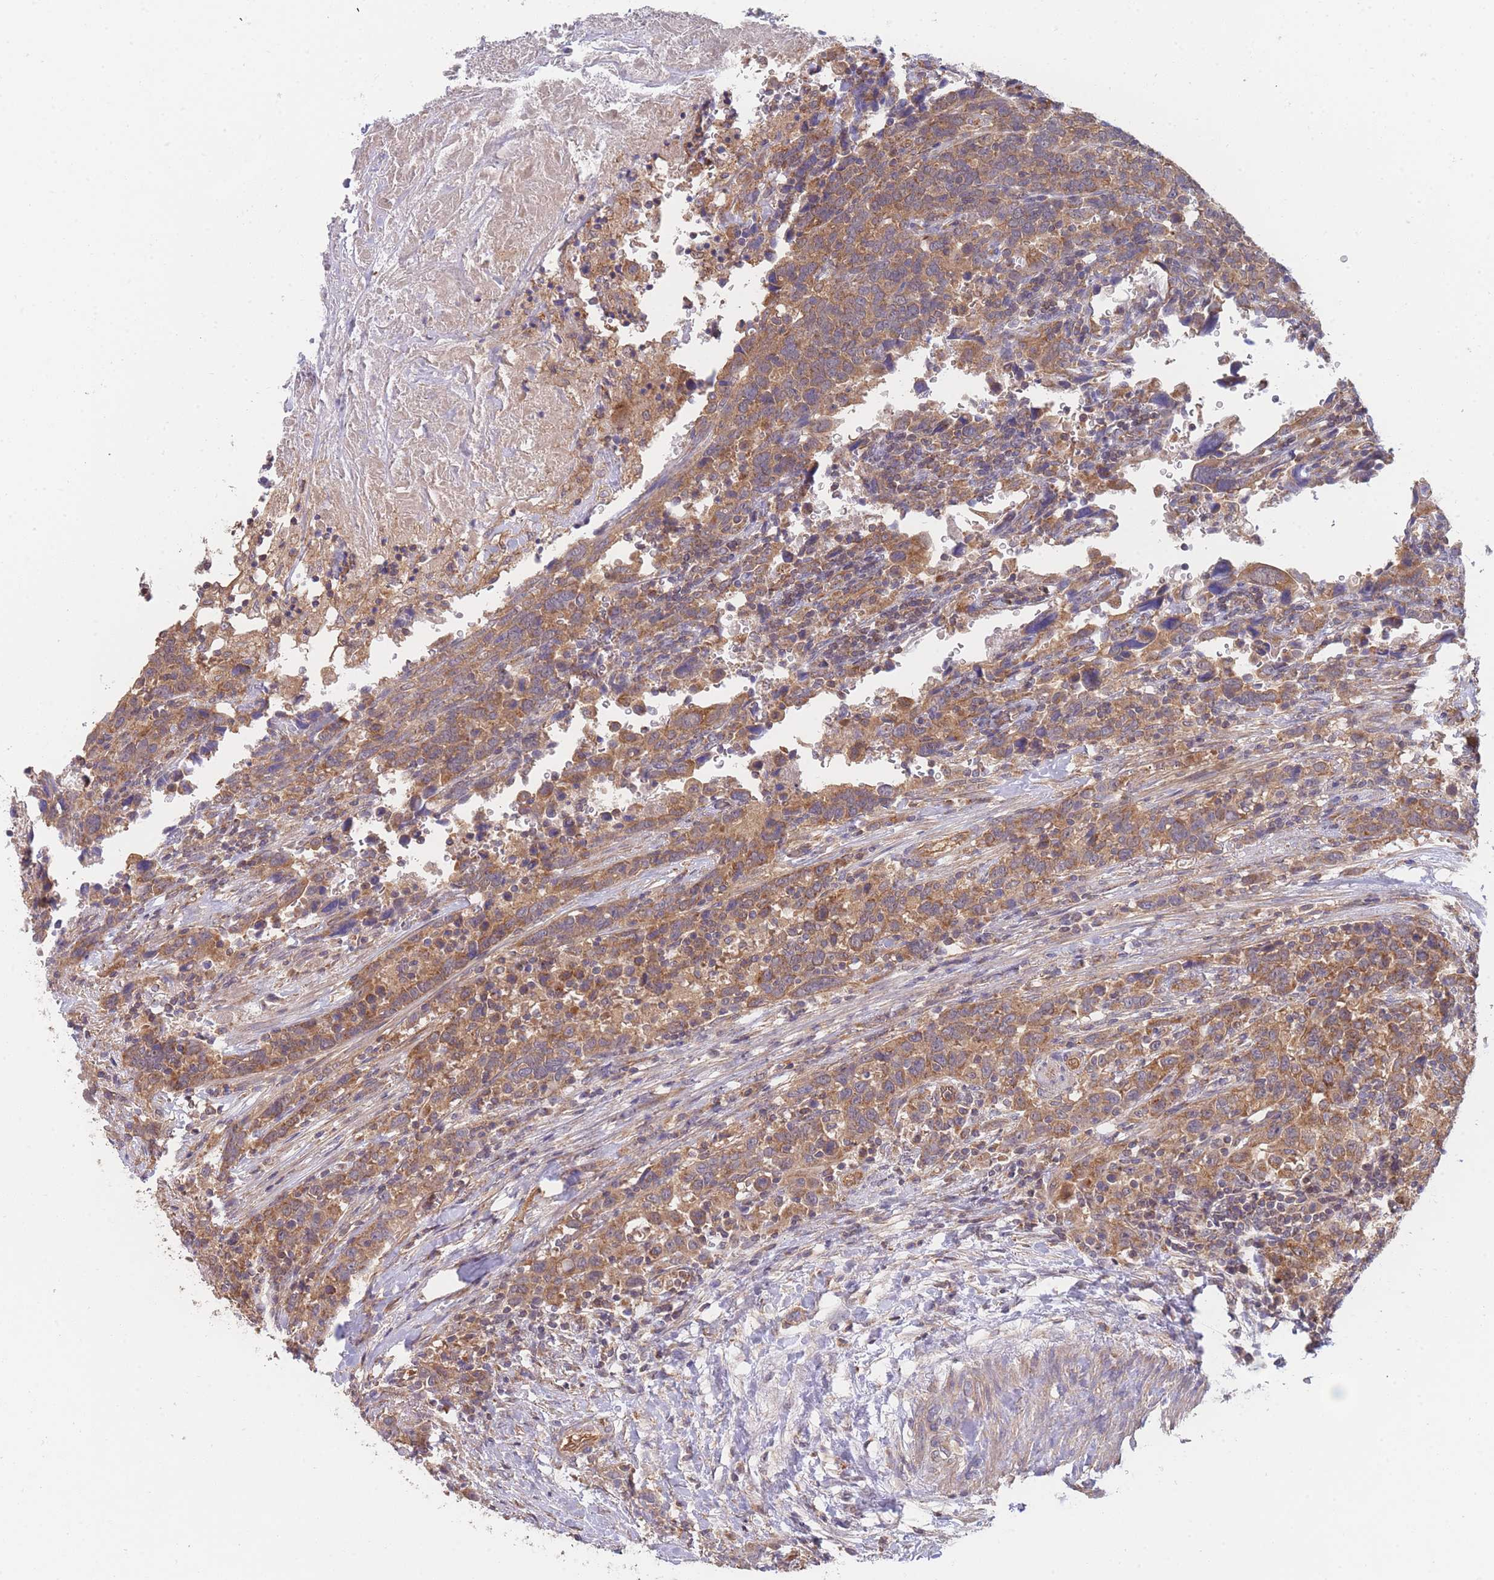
{"staining": {"intensity": "moderate", "quantity": ">75%", "location": "cytoplasmic/membranous"}, "tissue": "urothelial cancer", "cell_type": "Tumor cells", "image_type": "cancer", "snomed": [{"axis": "morphology", "description": "Urothelial carcinoma, High grade"}, {"axis": "topography", "description": "Urinary bladder"}], "caption": "Protein expression analysis of human urothelial cancer reveals moderate cytoplasmic/membranous staining in about >75% of tumor cells.", "gene": "MRPS18B", "patient": {"sex": "male", "age": 61}}